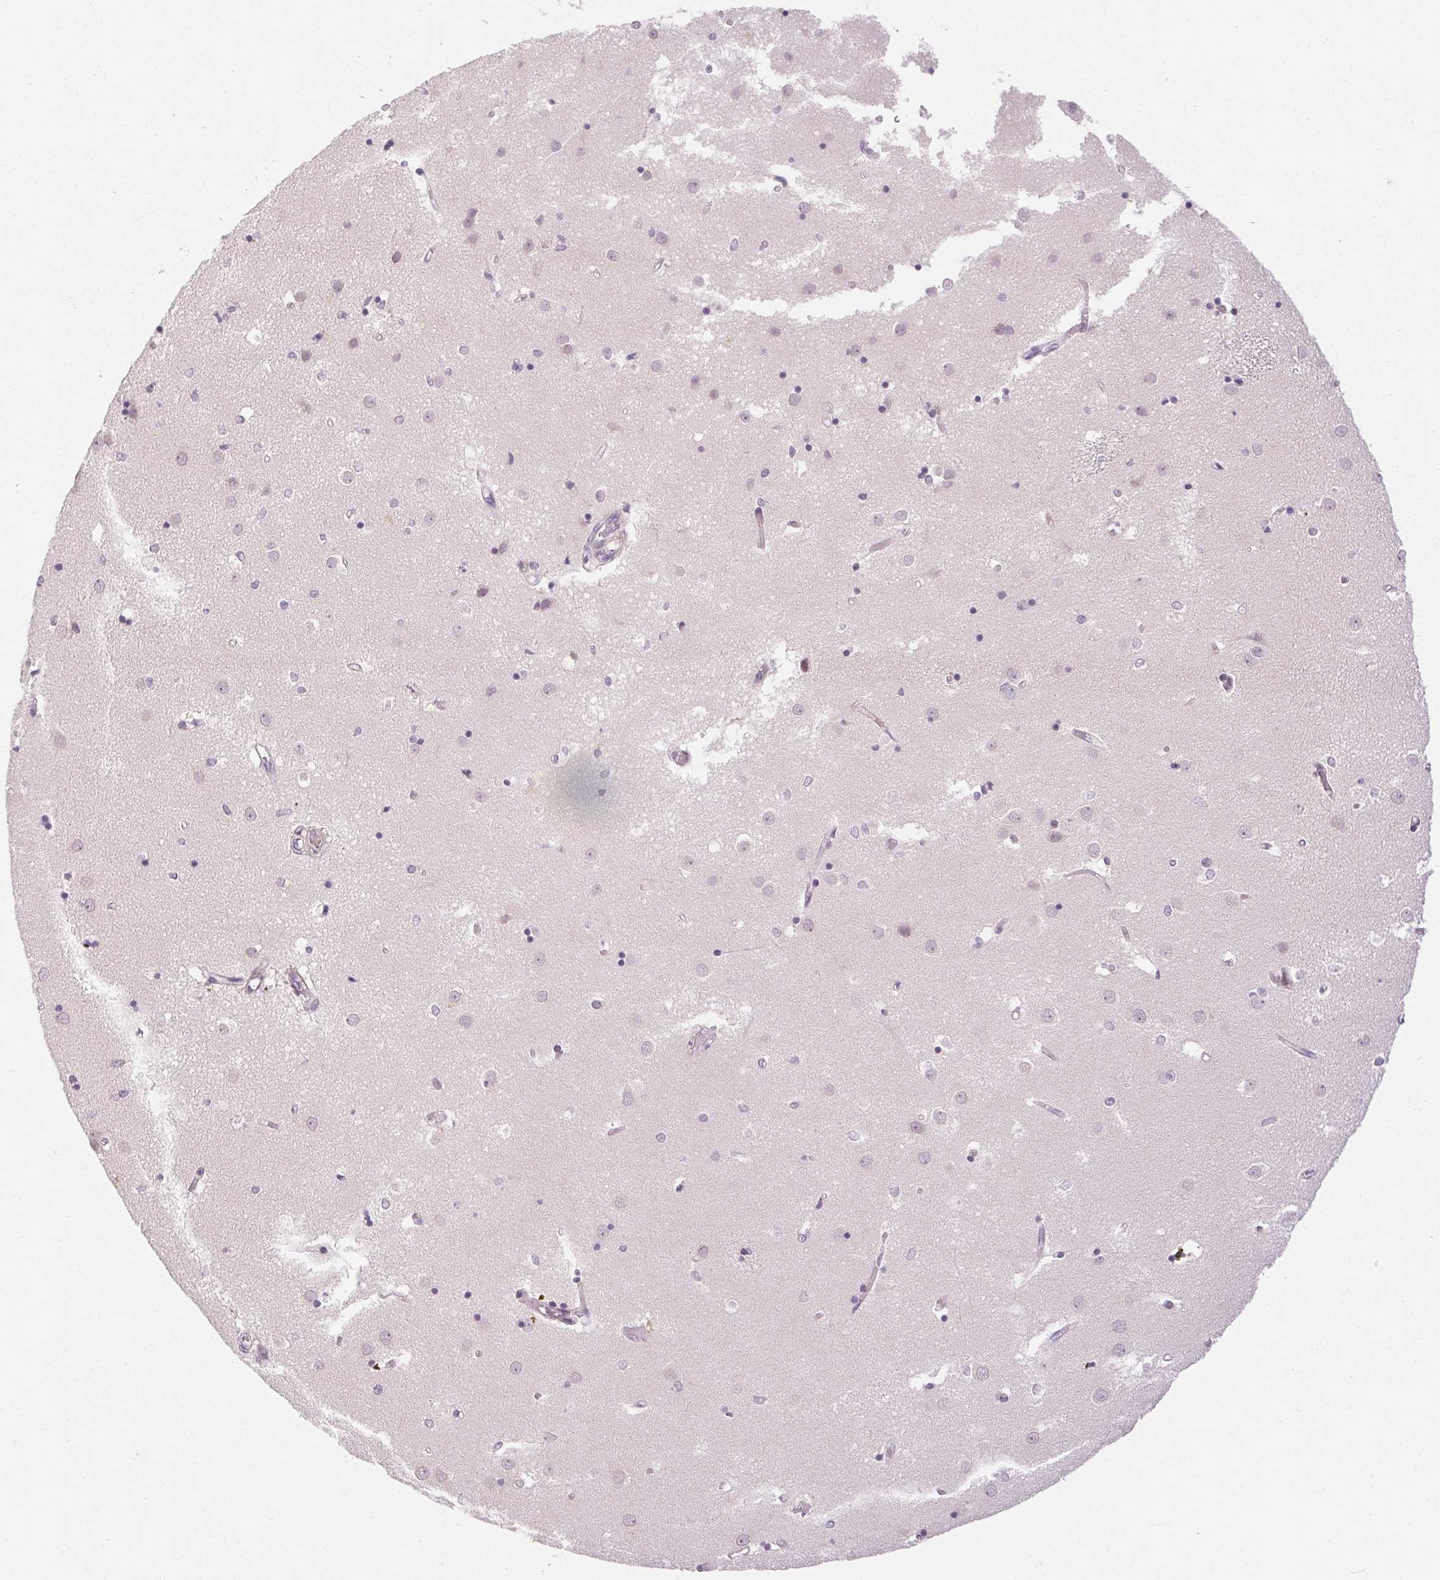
{"staining": {"intensity": "negative", "quantity": "none", "location": "none"}, "tissue": "caudate", "cell_type": "Glial cells", "image_type": "normal", "snomed": [{"axis": "morphology", "description": "Normal tissue, NOS"}, {"axis": "topography", "description": "Lateral ventricle wall"}], "caption": "This photomicrograph is of unremarkable caudate stained with immunohistochemistry to label a protein in brown with the nuclei are counter-stained blue. There is no positivity in glial cells. The staining was performed using DAB to visualize the protein expression in brown, while the nuclei were stained in blue with hematoxylin (Magnification: 20x).", "gene": "TMEM52B", "patient": {"sex": "male", "age": 54}}